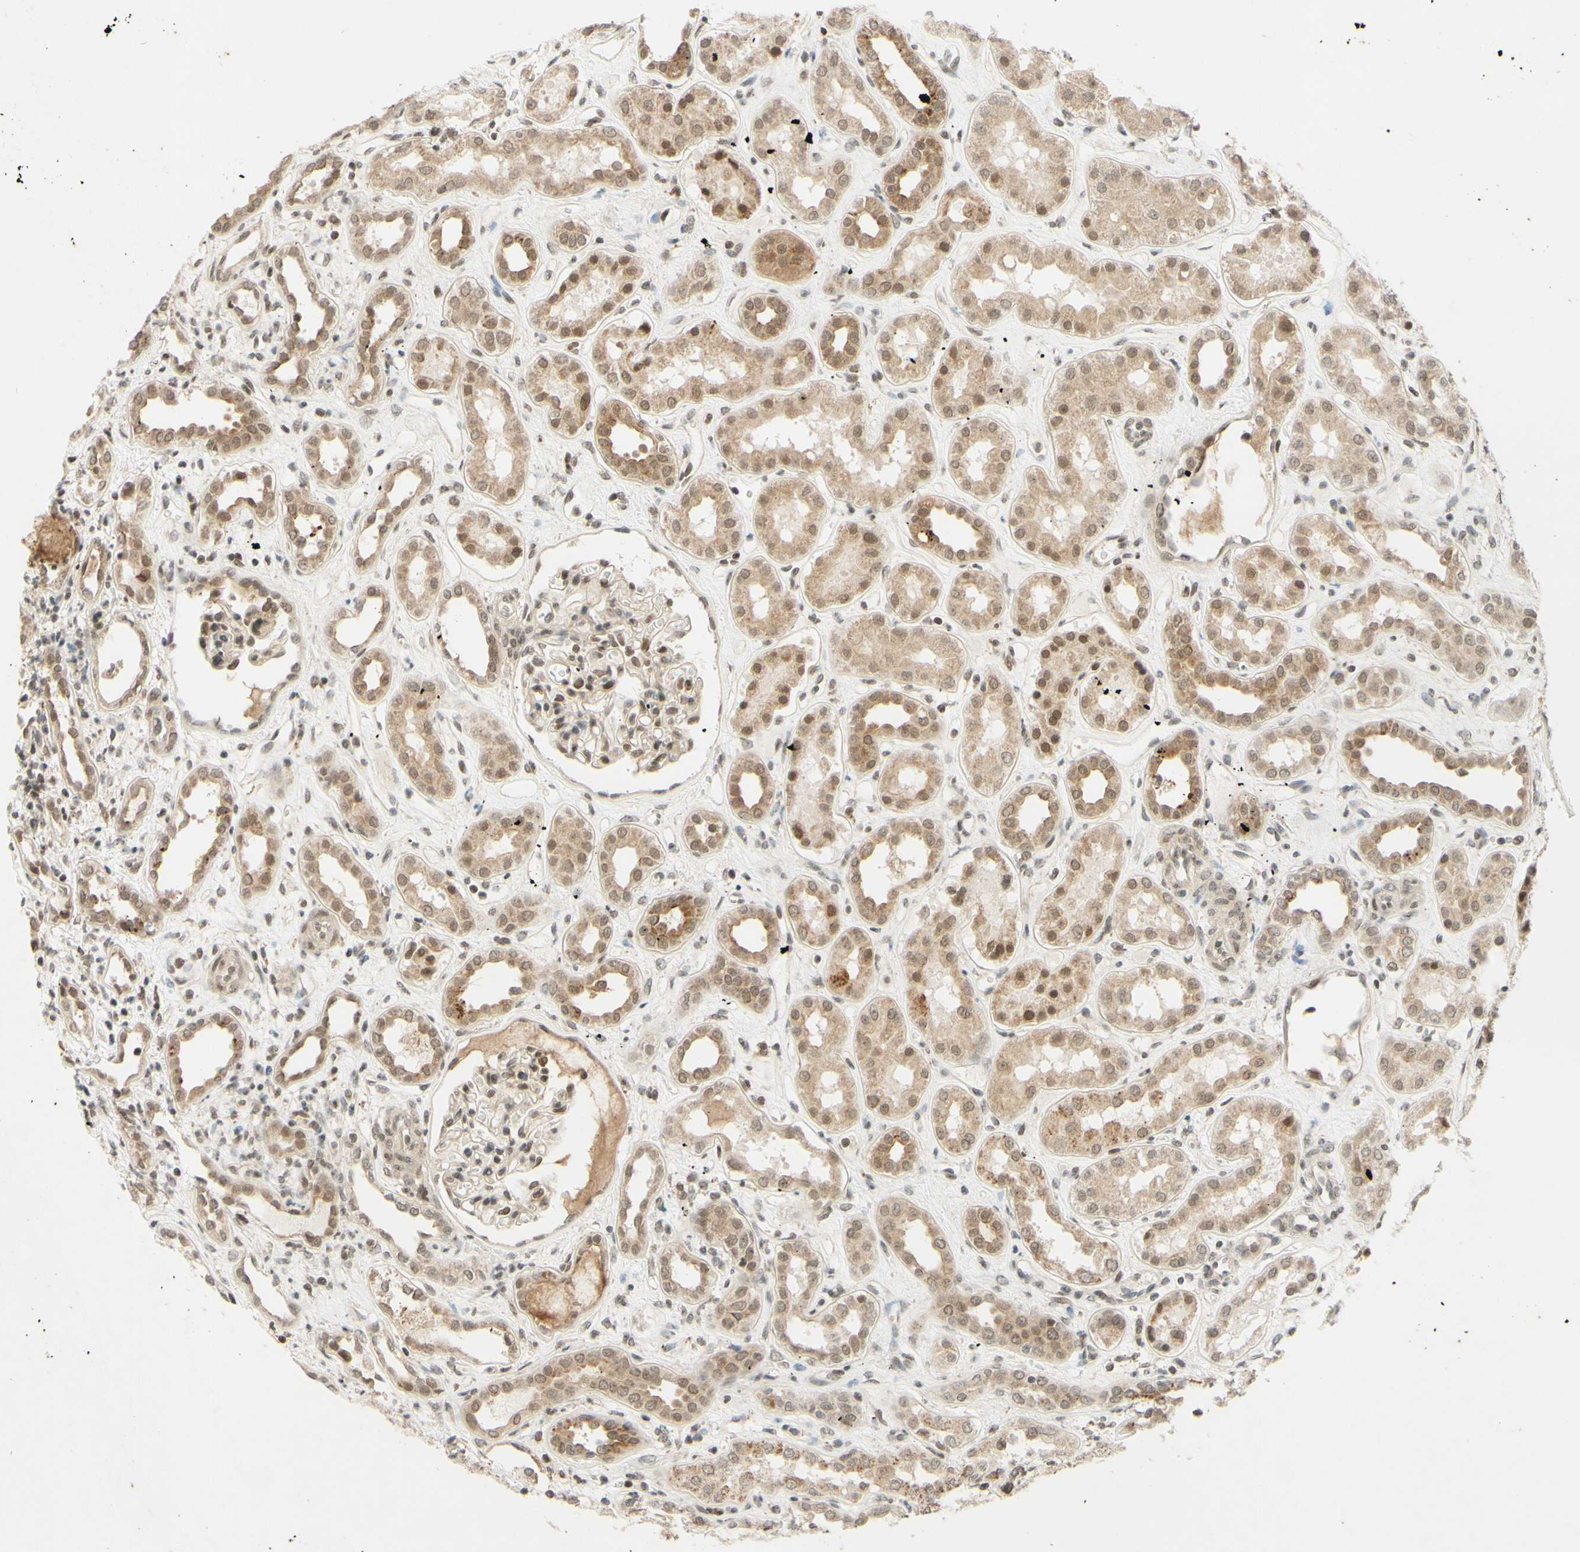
{"staining": {"intensity": "moderate", "quantity": "25%-75%", "location": "nuclear"}, "tissue": "kidney", "cell_type": "Cells in glomeruli", "image_type": "normal", "snomed": [{"axis": "morphology", "description": "Normal tissue, NOS"}, {"axis": "topography", "description": "Kidney"}], "caption": "Protein expression analysis of unremarkable human kidney reveals moderate nuclear staining in about 25%-75% of cells in glomeruli.", "gene": "SMARCB1", "patient": {"sex": "male", "age": 59}}